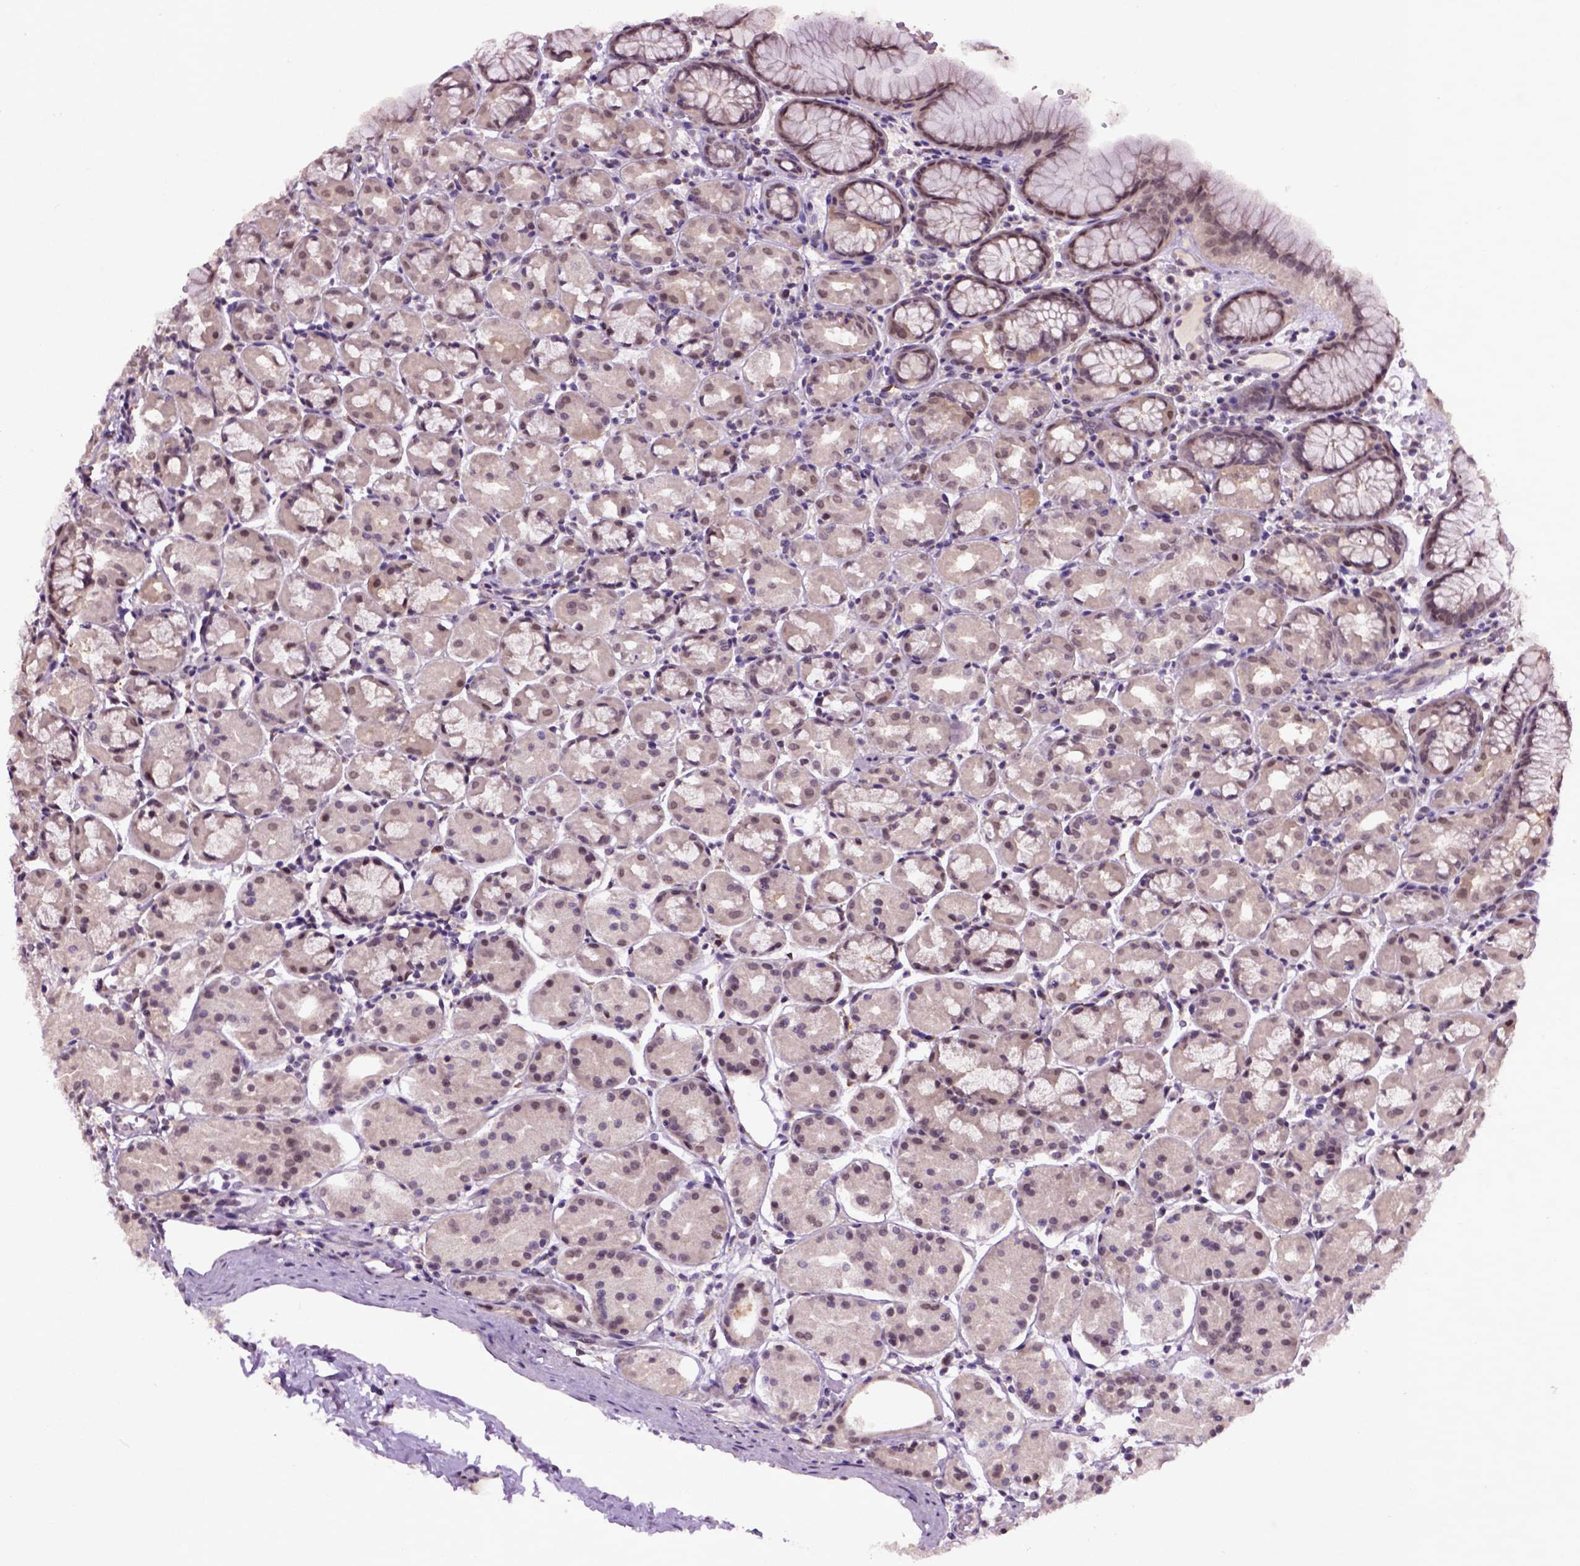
{"staining": {"intensity": "weak", "quantity": "<25%", "location": "cytoplasmic/membranous"}, "tissue": "stomach", "cell_type": "Glandular cells", "image_type": "normal", "snomed": [{"axis": "morphology", "description": "Normal tissue, NOS"}, {"axis": "topography", "description": "Stomach, upper"}], "caption": "A histopathology image of stomach stained for a protein displays no brown staining in glandular cells. (Brightfield microscopy of DAB IHC at high magnification).", "gene": "RAB43", "patient": {"sex": "male", "age": 47}}